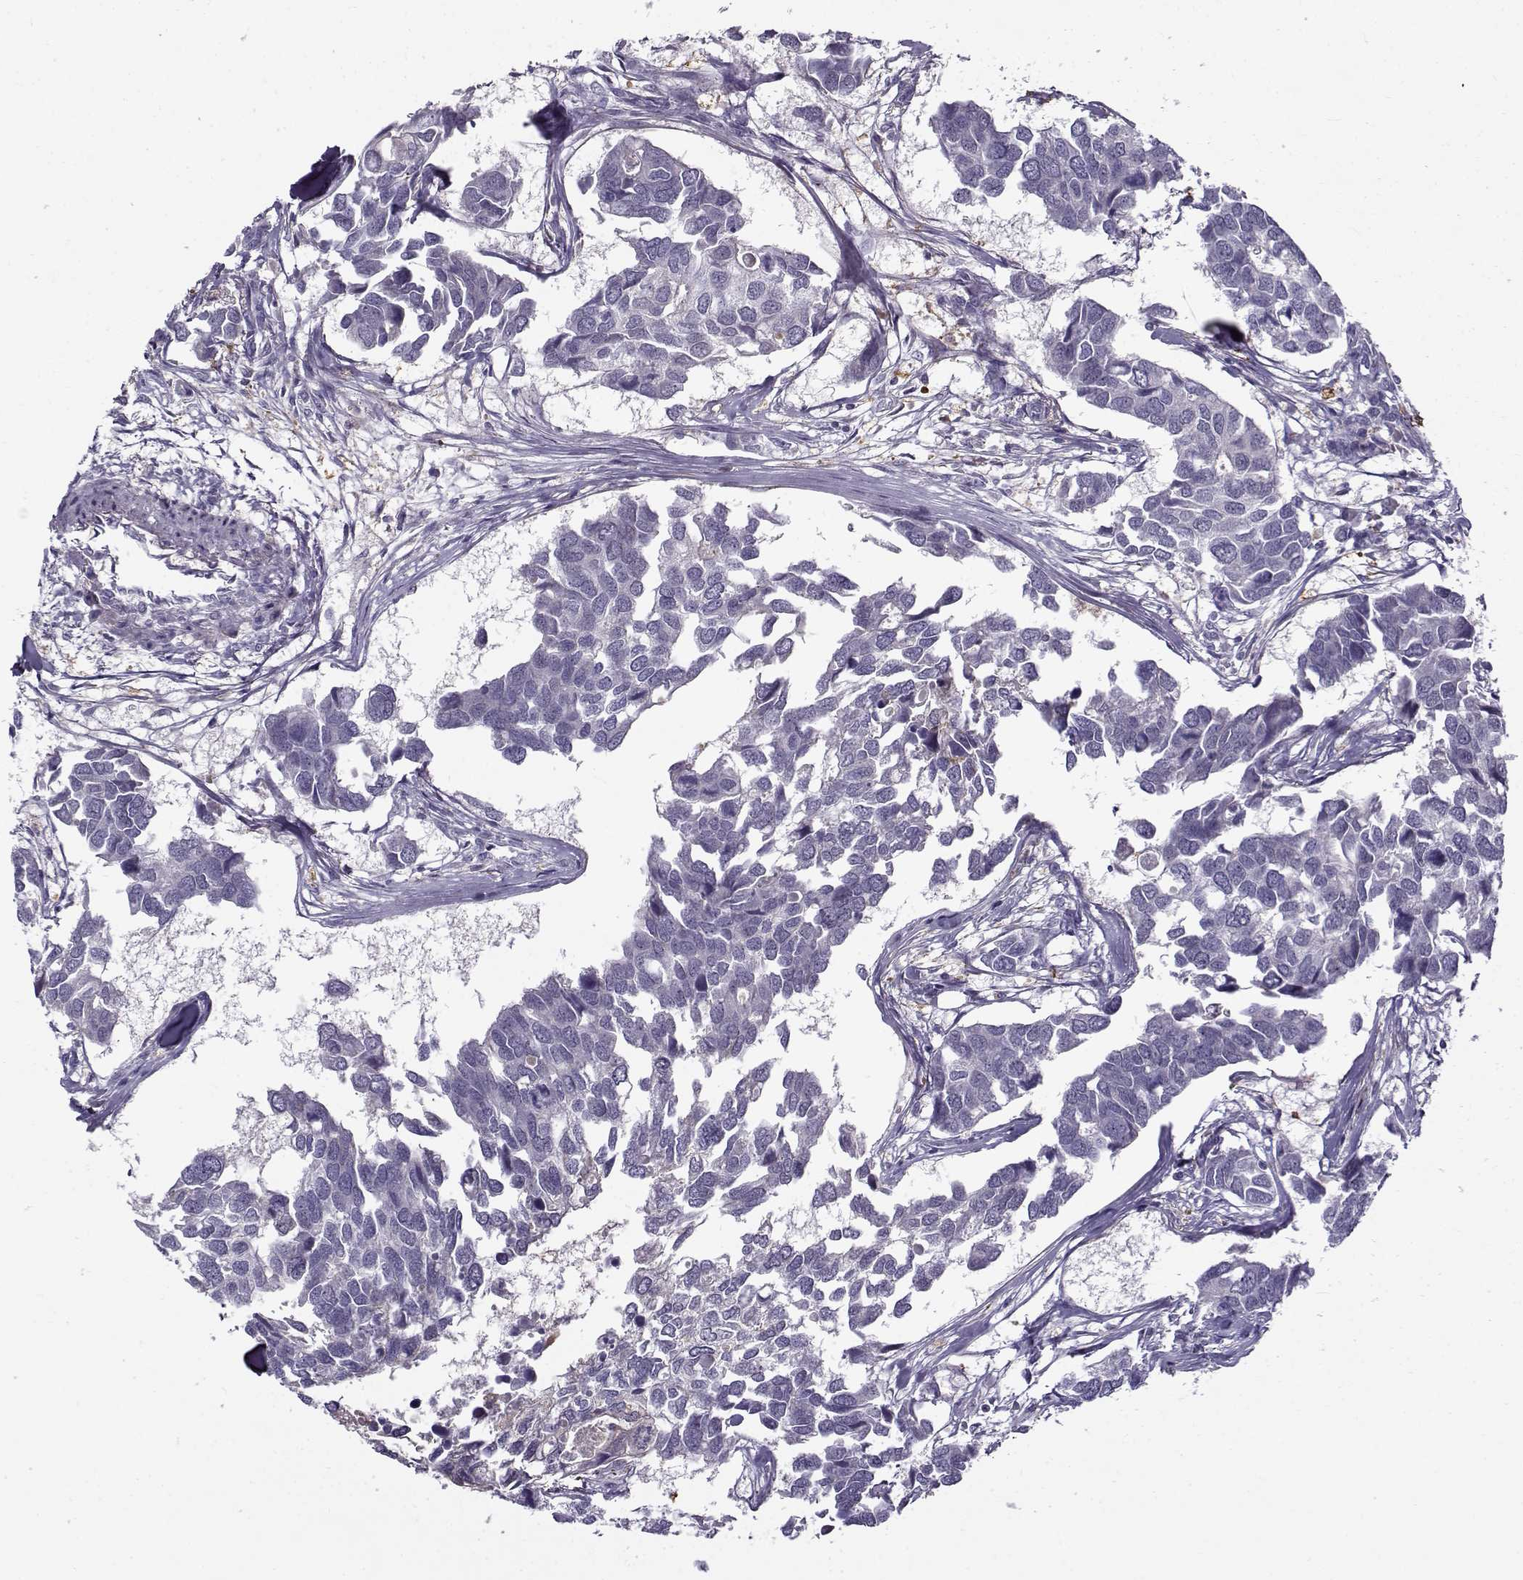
{"staining": {"intensity": "negative", "quantity": "none", "location": "none"}, "tissue": "breast cancer", "cell_type": "Tumor cells", "image_type": "cancer", "snomed": [{"axis": "morphology", "description": "Duct carcinoma"}, {"axis": "topography", "description": "Breast"}], "caption": "A micrograph of human breast cancer is negative for staining in tumor cells.", "gene": "UCP3", "patient": {"sex": "female", "age": 83}}